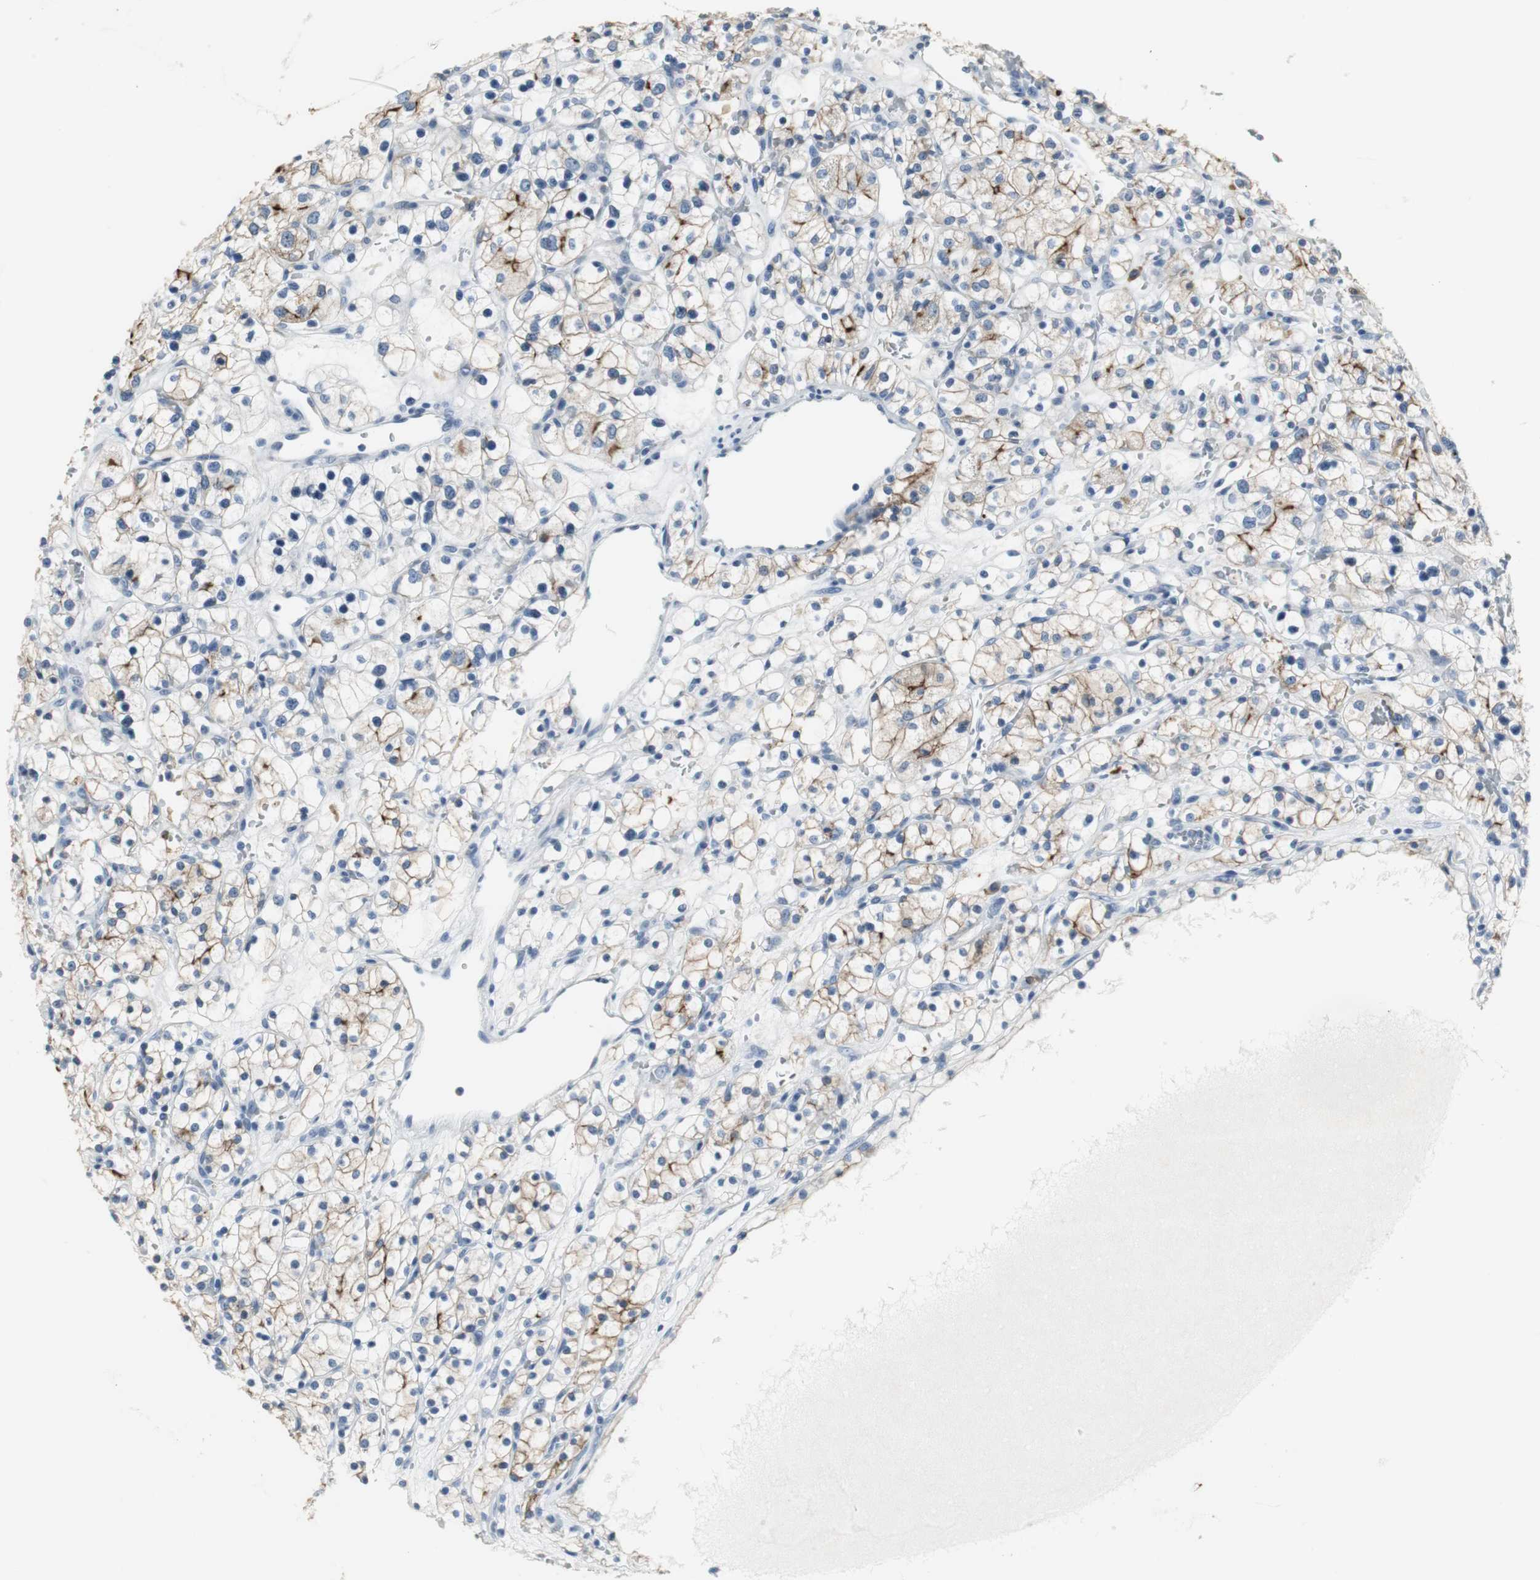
{"staining": {"intensity": "moderate", "quantity": "<25%", "location": "cytoplasmic/membranous"}, "tissue": "renal cancer", "cell_type": "Tumor cells", "image_type": "cancer", "snomed": [{"axis": "morphology", "description": "Adenocarcinoma, NOS"}, {"axis": "topography", "description": "Kidney"}], "caption": "About <25% of tumor cells in human renal adenocarcinoma exhibit moderate cytoplasmic/membranous protein positivity as visualized by brown immunohistochemical staining.", "gene": "SLC2A5", "patient": {"sex": "female", "age": 60}}